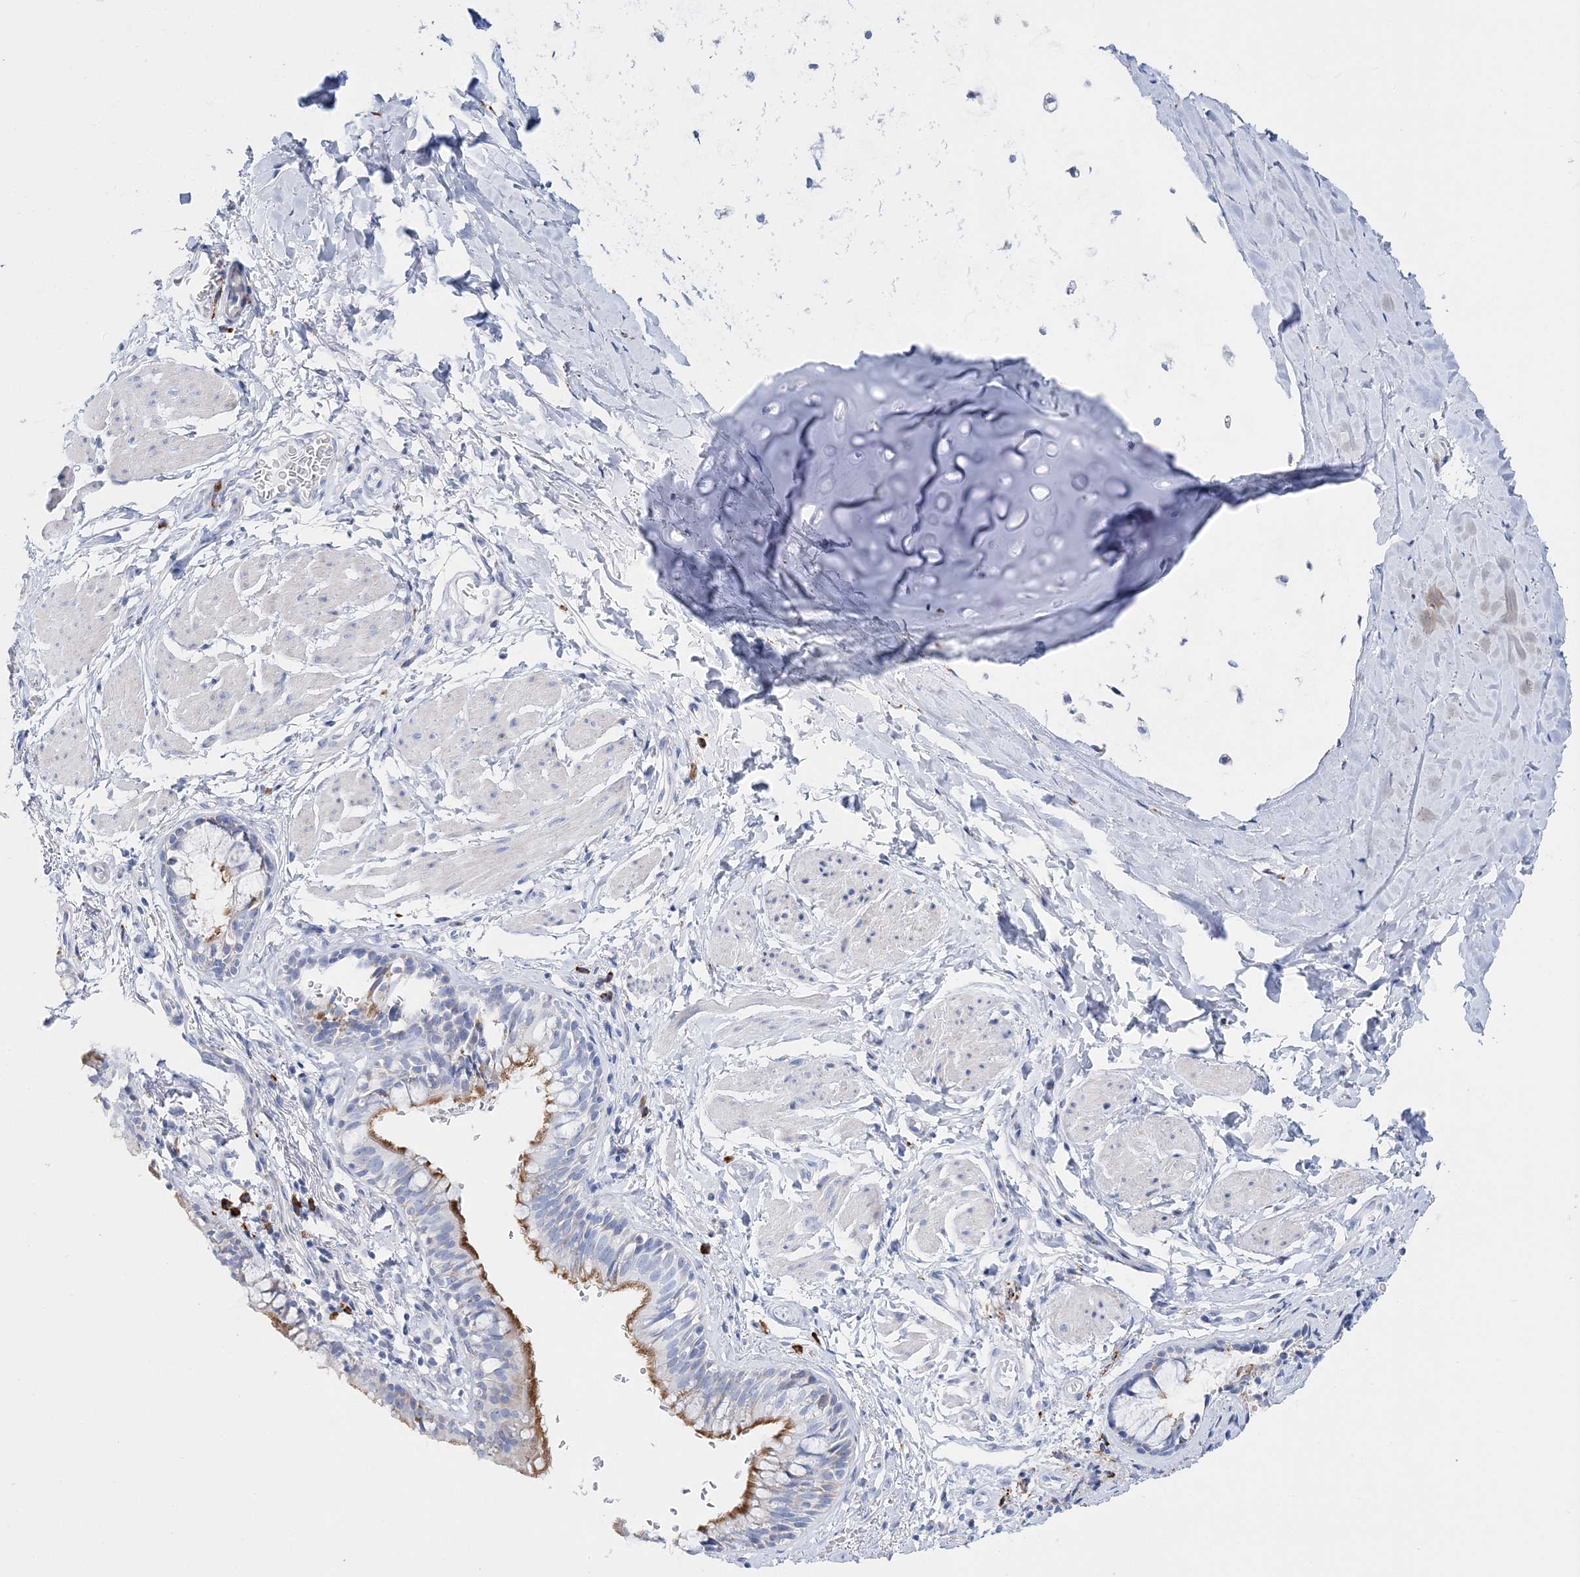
{"staining": {"intensity": "moderate", "quantity": "25%-75%", "location": "cytoplasmic/membranous"}, "tissue": "bronchus", "cell_type": "Respiratory epithelial cells", "image_type": "normal", "snomed": [{"axis": "morphology", "description": "Normal tissue, NOS"}, {"axis": "topography", "description": "Cartilage tissue"}, {"axis": "topography", "description": "Bronchus"}], "caption": "Normal bronchus was stained to show a protein in brown. There is medium levels of moderate cytoplasmic/membranous staining in approximately 25%-75% of respiratory epithelial cells. The staining is performed using DAB (3,3'-diaminobenzidine) brown chromogen to label protein expression. The nuclei are counter-stained blue using hematoxylin.", "gene": "TSPYL6", "patient": {"sex": "female", "age": 36}}